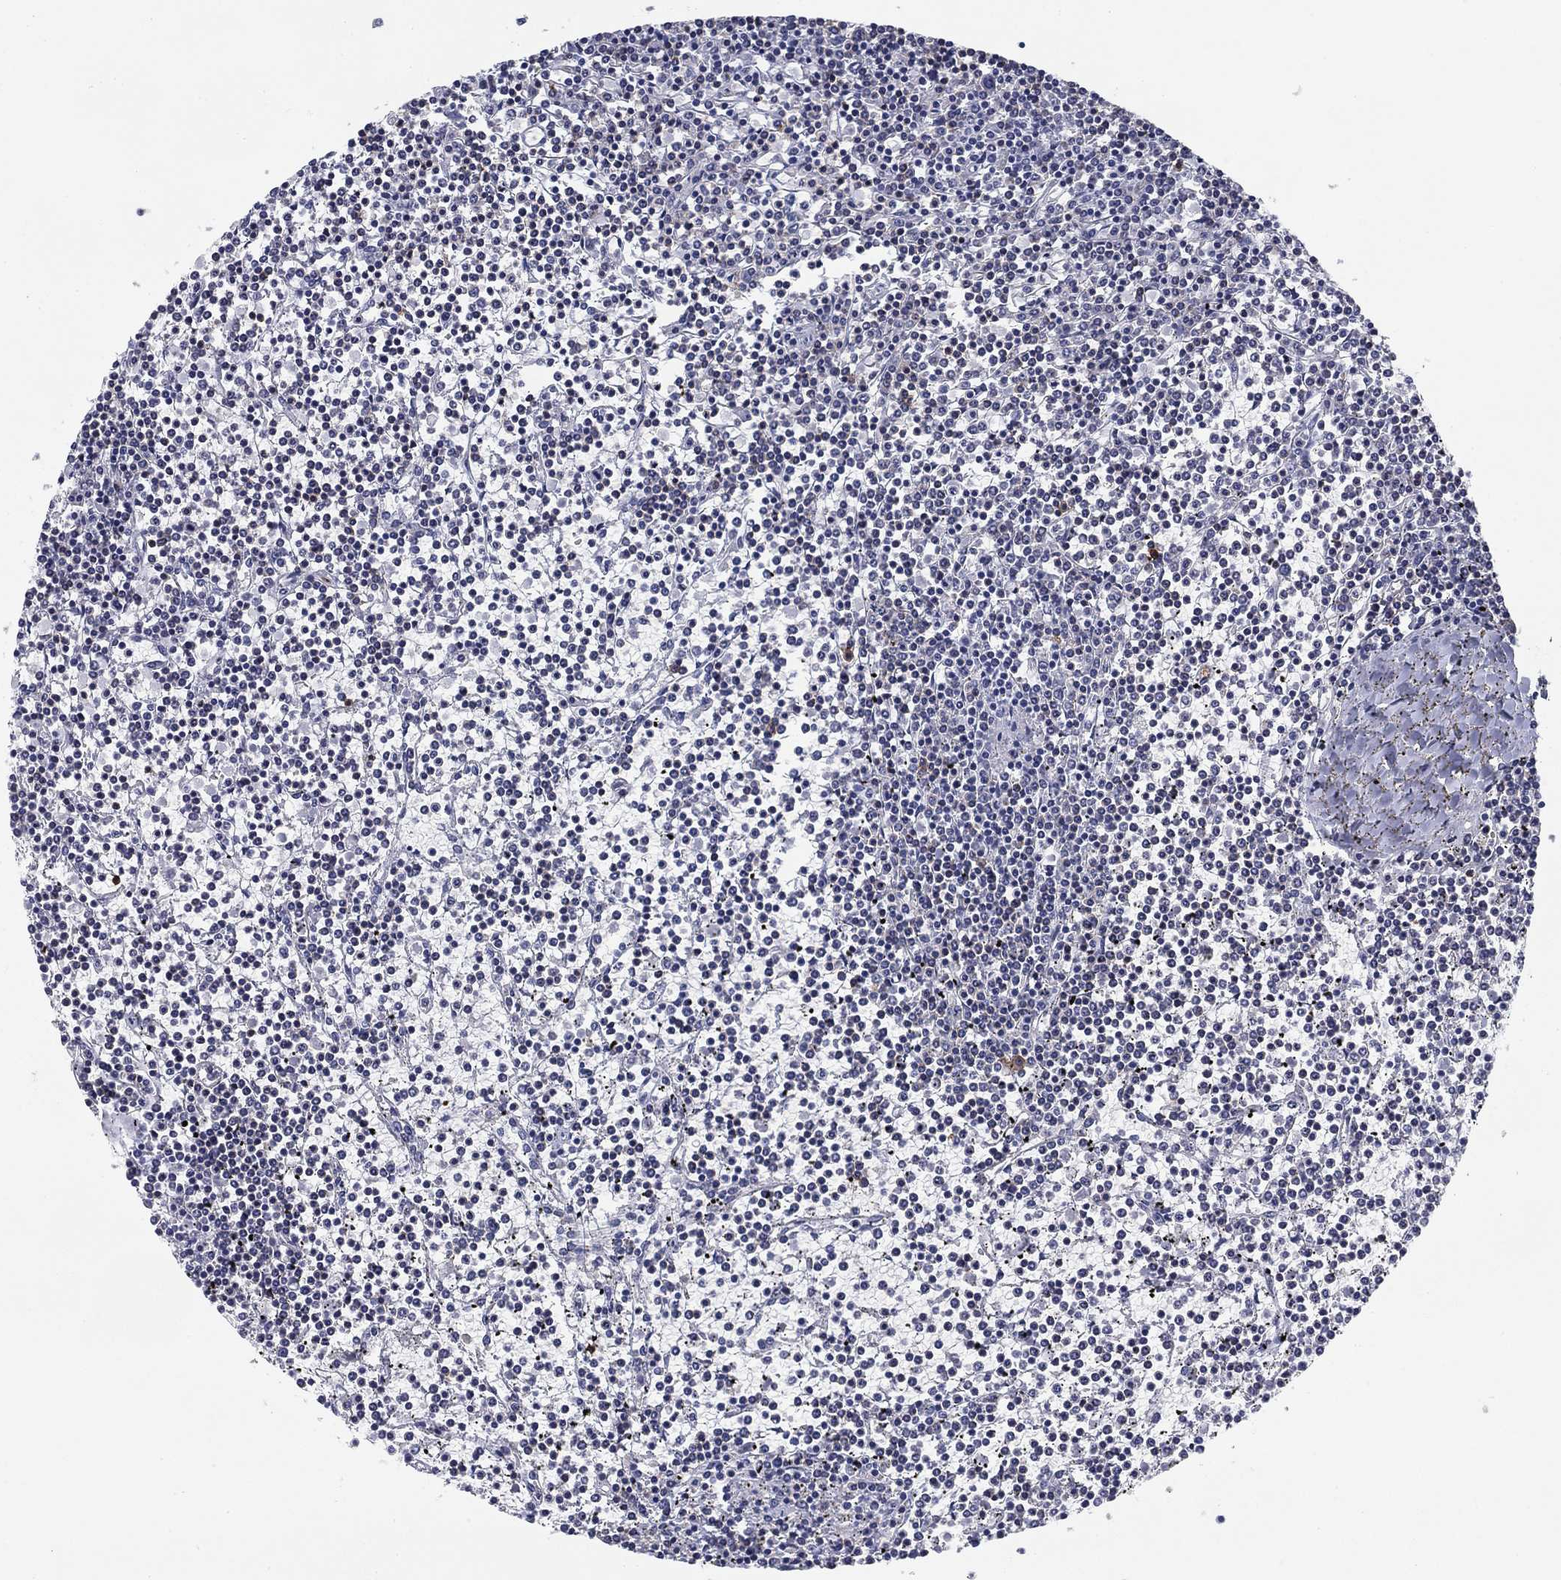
{"staining": {"intensity": "negative", "quantity": "none", "location": "none"}, "tissue": "lymphoma", "cell_type": "Tumor cells", "image_type": "cancer", "snomed": [{"axis": "morphology", "description": "Malignant lymphoma, non-Hodgkin's type, Low grade"}, {"axis": "topography", "description": "Spleen"}], "caption": "Micrograph shows no protein expression in tumor cells of lymphoma tissue. The staining was performed using DAB (3,3'-diaminobenzidine) to visualize the protein expression in brown, while the nuclei were stained in blue with hematoxylin (Magnification: 20x).", "gene": "CD79B", "patient": {"sex": "female", "age": 19}}